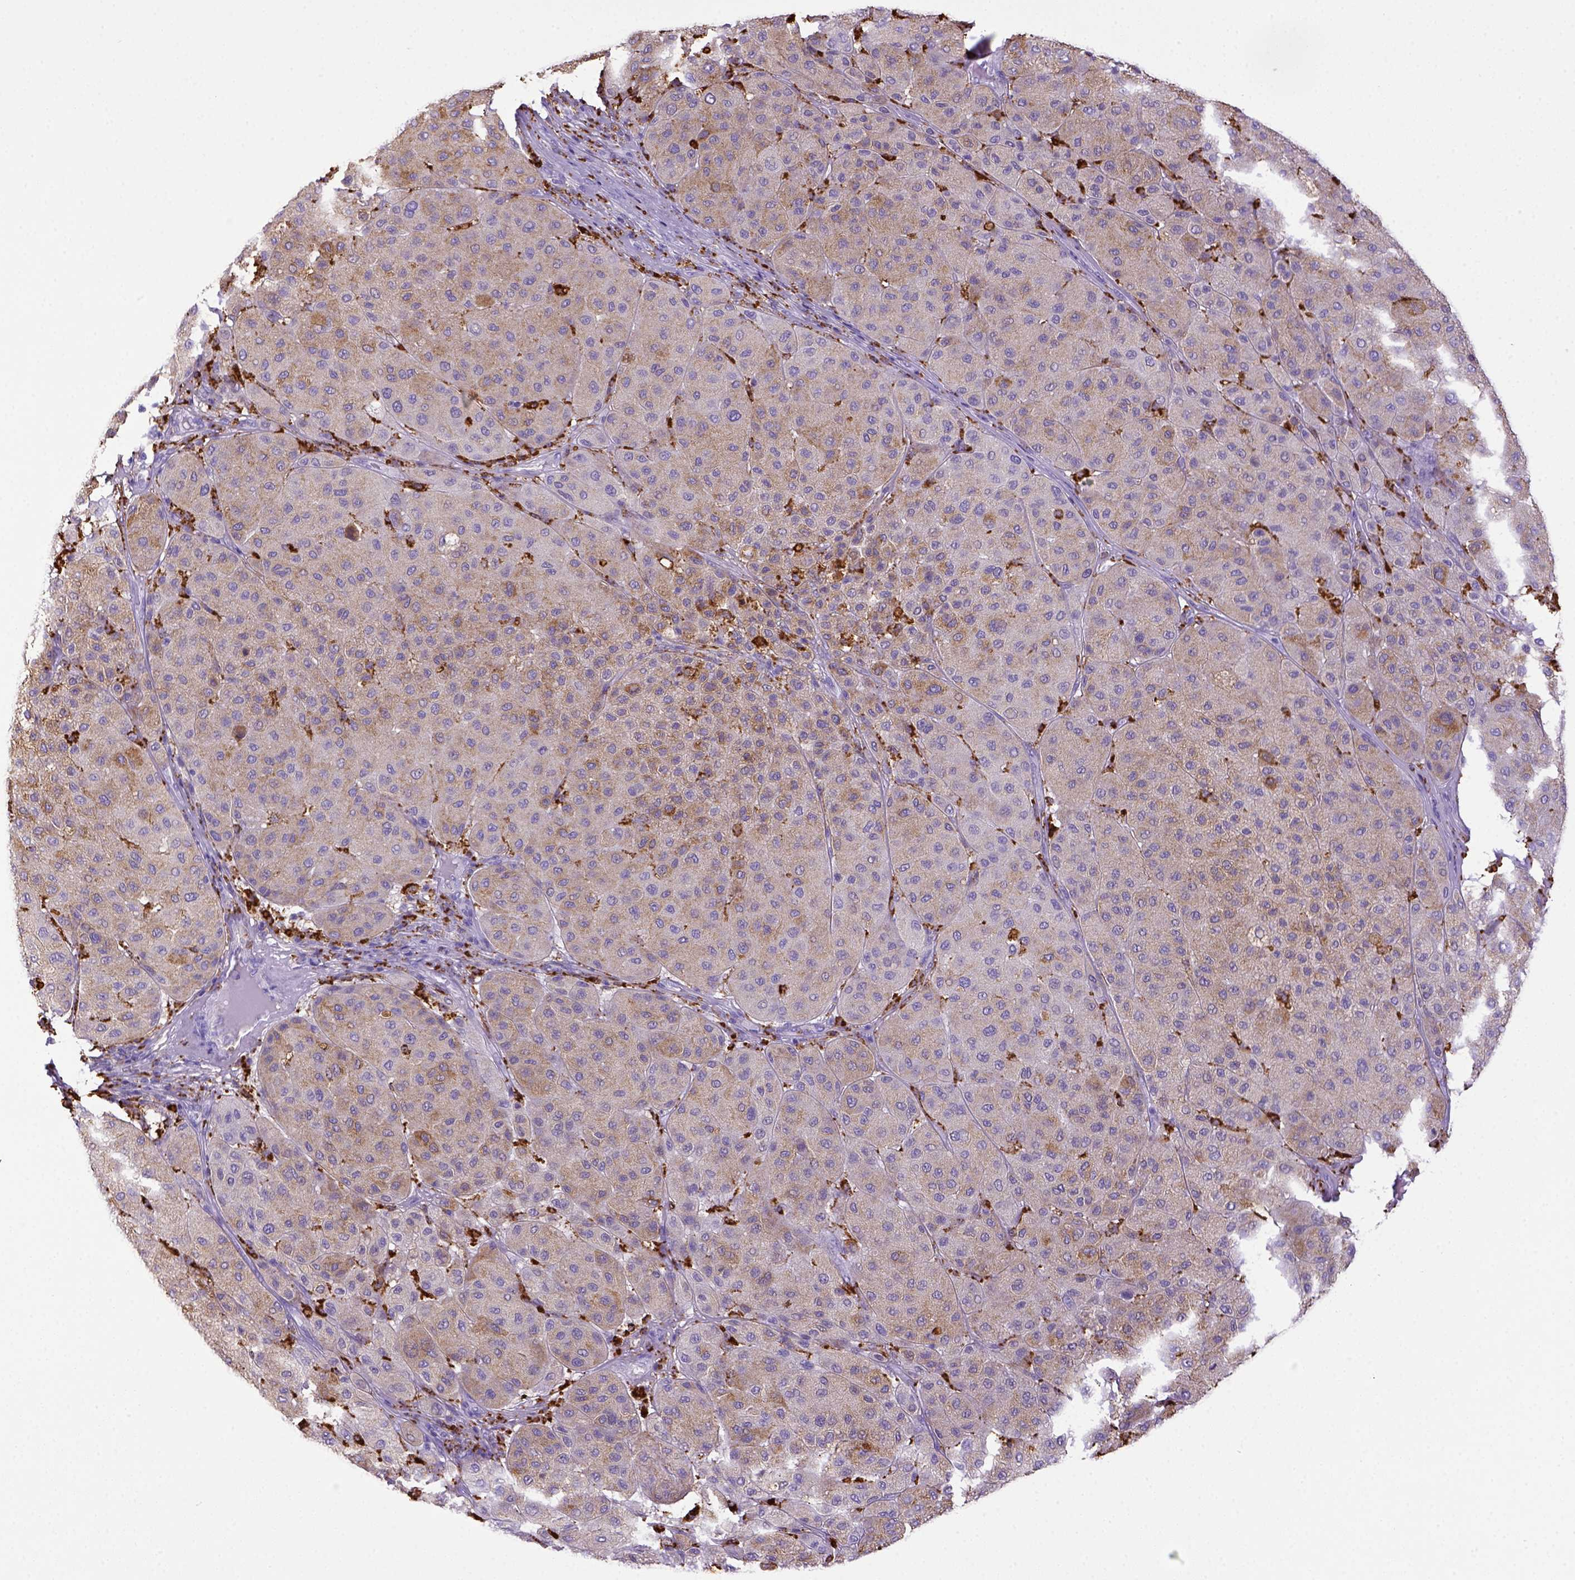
{"staining": {"intensity": "negative", "quantity": "none", "location": "none"}, "tissue": "melanoma", "cell_type": "Tumor cells", "image_type": "cancer", "snomed": [{"axis": "morphology", "description": "Malignant melanoma, Metastatic site"}, {"axis": "topography", "description": "Smooth muscle"}], "caption": "Tumor cells are negative for brown protein staining in melanoma.", "gene": "CD68", "patient": {"sex": "male", "age": 41}}